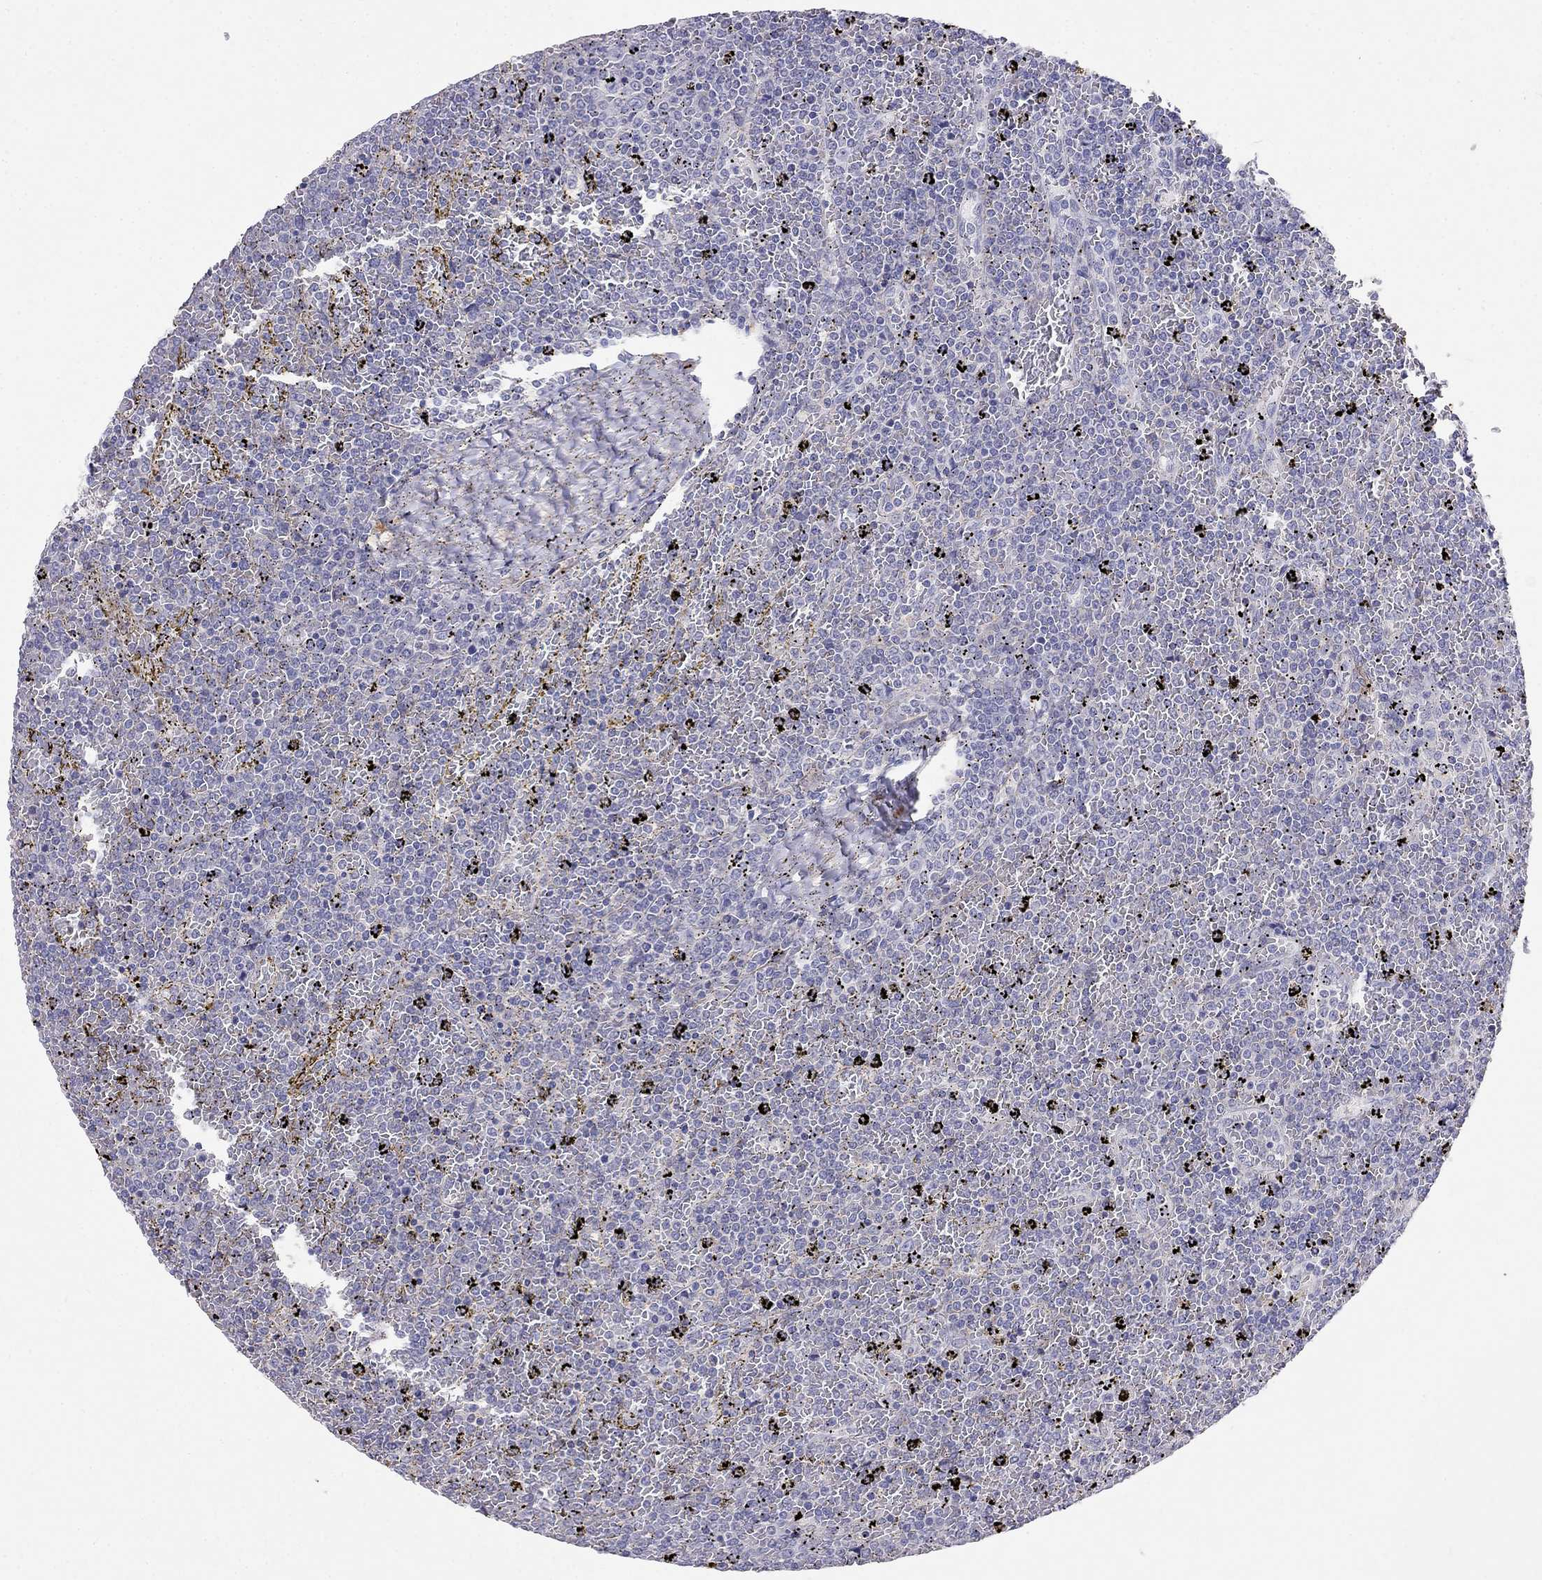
{"staining": {"intensity": "negative", "quantity": "none", "location": "none"}, "tissue": "lymphoma", "cell_type": "Tumor cells", "image_type": "cancer", "snomed": [{"axis": "morphology", "description": "Malignant lymphoma, non-Hodgkin's type, Low grade"}, {"axis": "topography", "description": "Spleen"}], "caption": "DAB immunohistochemical staining of human low-grade malignant lymphoma, non-Hodgkin's type displays no significant positivity in tumor cells.", "gene": "LY6H", "patient": {"sex": "female", "age": 77}}